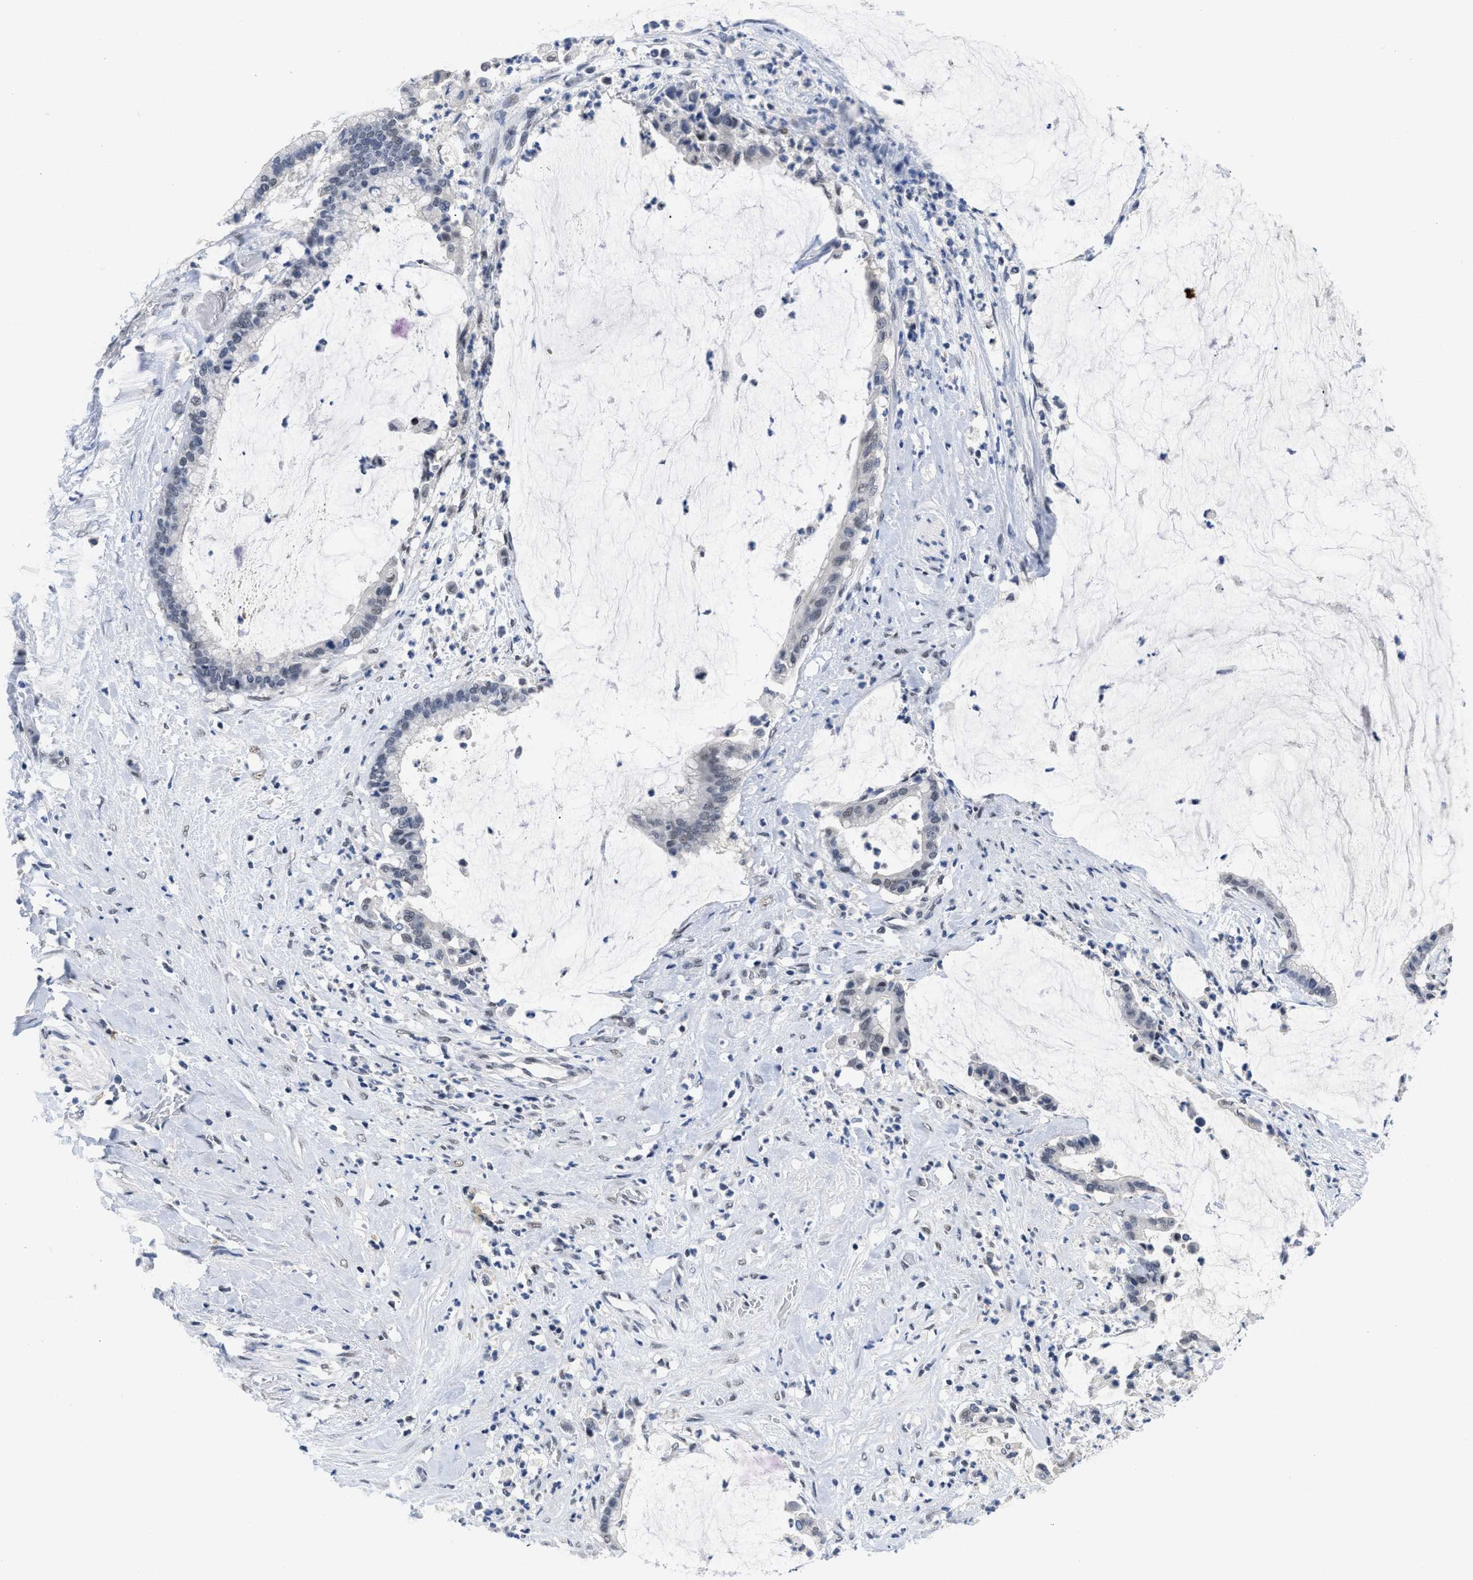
{"staining": {"intensity": "weak", "quantity": "<25%", "location": "nuclear"}, "tissue": "pancreatic cancer", "cell_type": "Tumor cells", "image_type": "cancer", "snomed": [{"axis": "morphology", "description": "Adenocarcinoma, NOS"}, {"axis": "topography", "description": "Pancreas"}], "caption": "An image of pancreatic cancer stained for a protein reveals no brown staining in tumor cells. Brightfield microscopy of immunohistochemistry (IHC) stained with DAB (brown) and hematoxylin (blue), captured at high magnification.", "gene": "GGNBP2", "patient": {"sex": "male", "age": 41}}